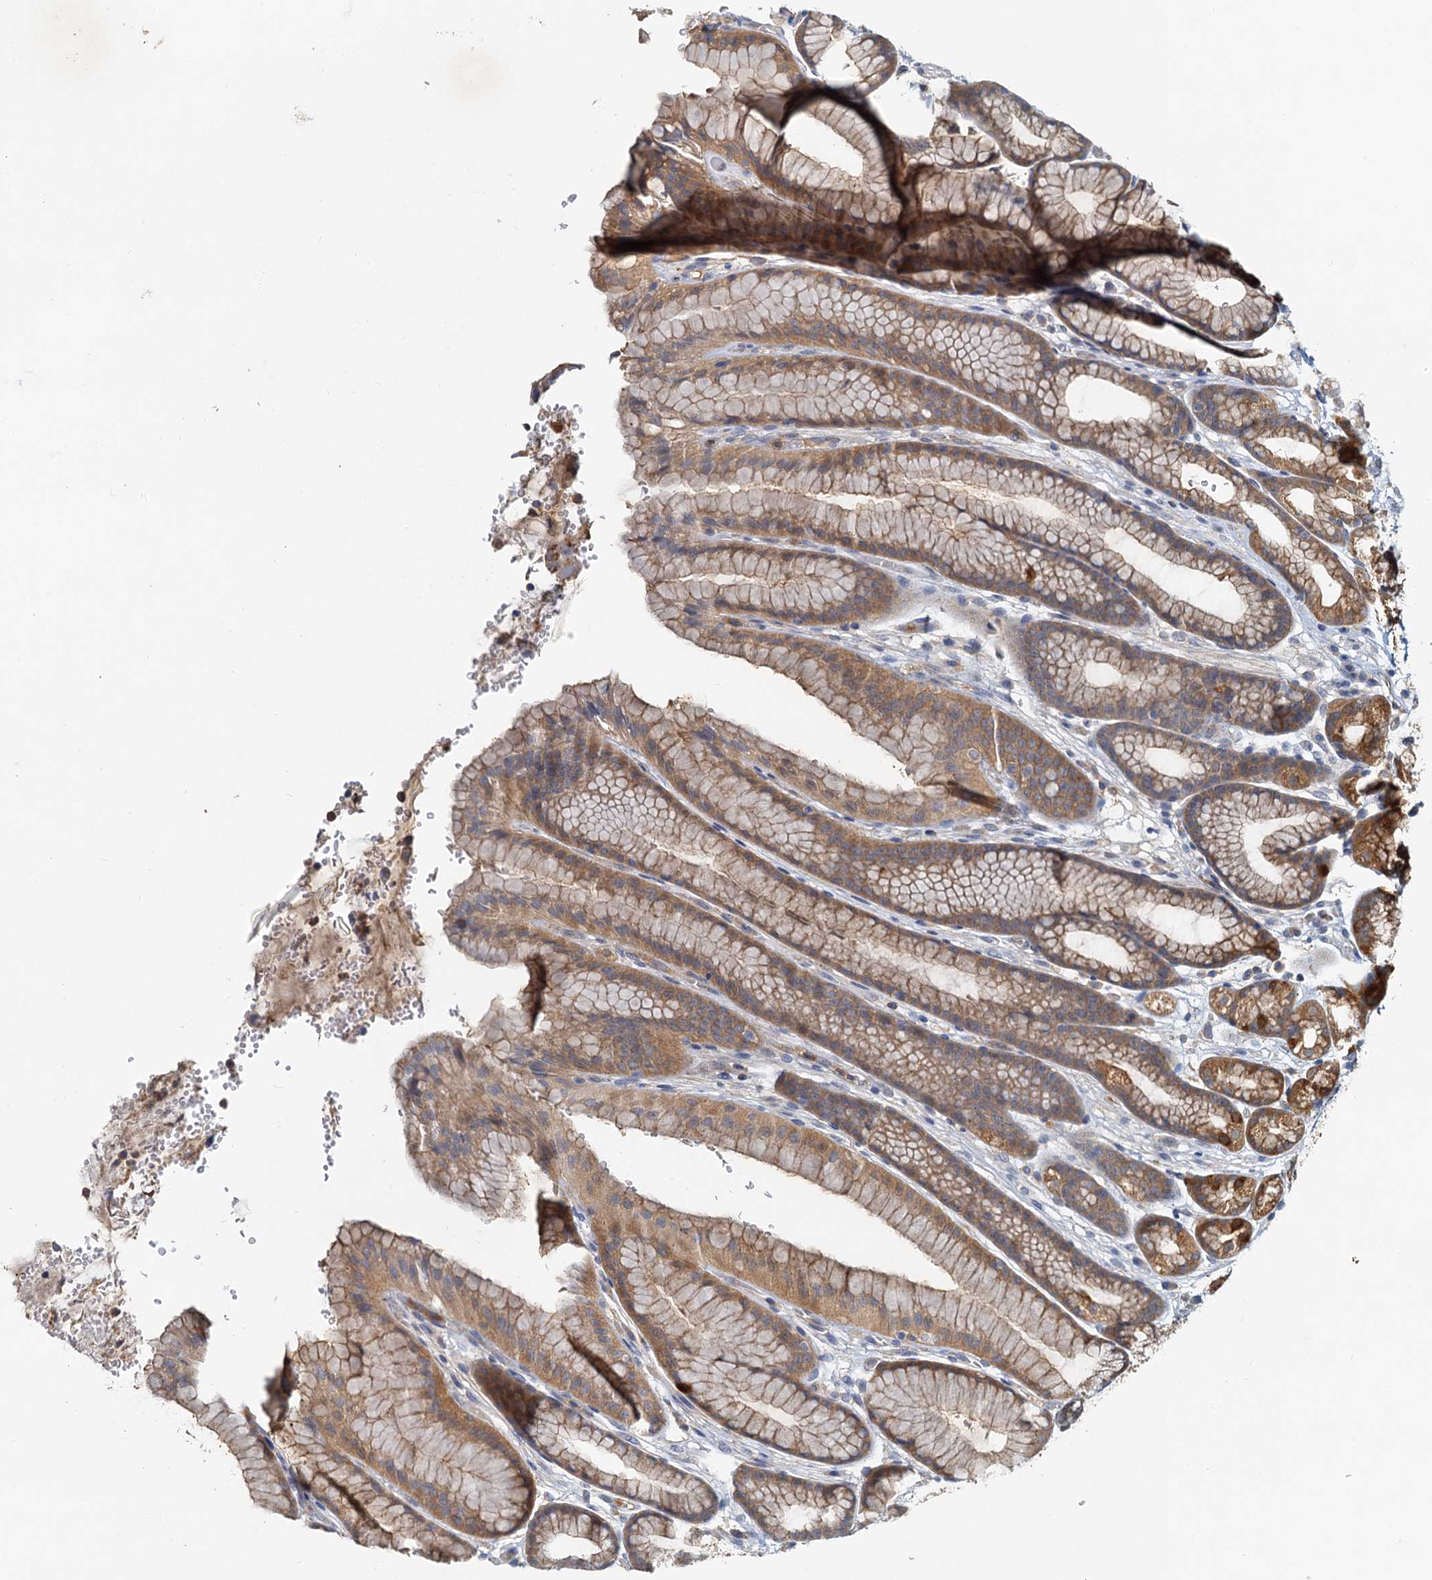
{"staining": {"intensity": "moderate", "quantity": ">75%", "location": "cytoplasmic/membranous"}, "tissue": "stomach", "cell_type": "Glandular cells", "image_type": "normal", "snomed": [{"axis": "morphology", "description": "Normal tissue, NOS"}, {"axis": "morphology", "description": "Adenocarcinoma, NOS"}, {"axis": "topography", "description": "Stomach"}], "caption": "IHC photomicrograph of normal stomach: stomach stained using immunohistochemistry demonstrates medium levels of moderate protein expression localized specifically in the cytoplasmic/membranous of glandular cells, appearing as a cytoplasmic/membranous brown color.", "gene": "TOLLIP", "patient": {"sex": "male", "age": 57}}